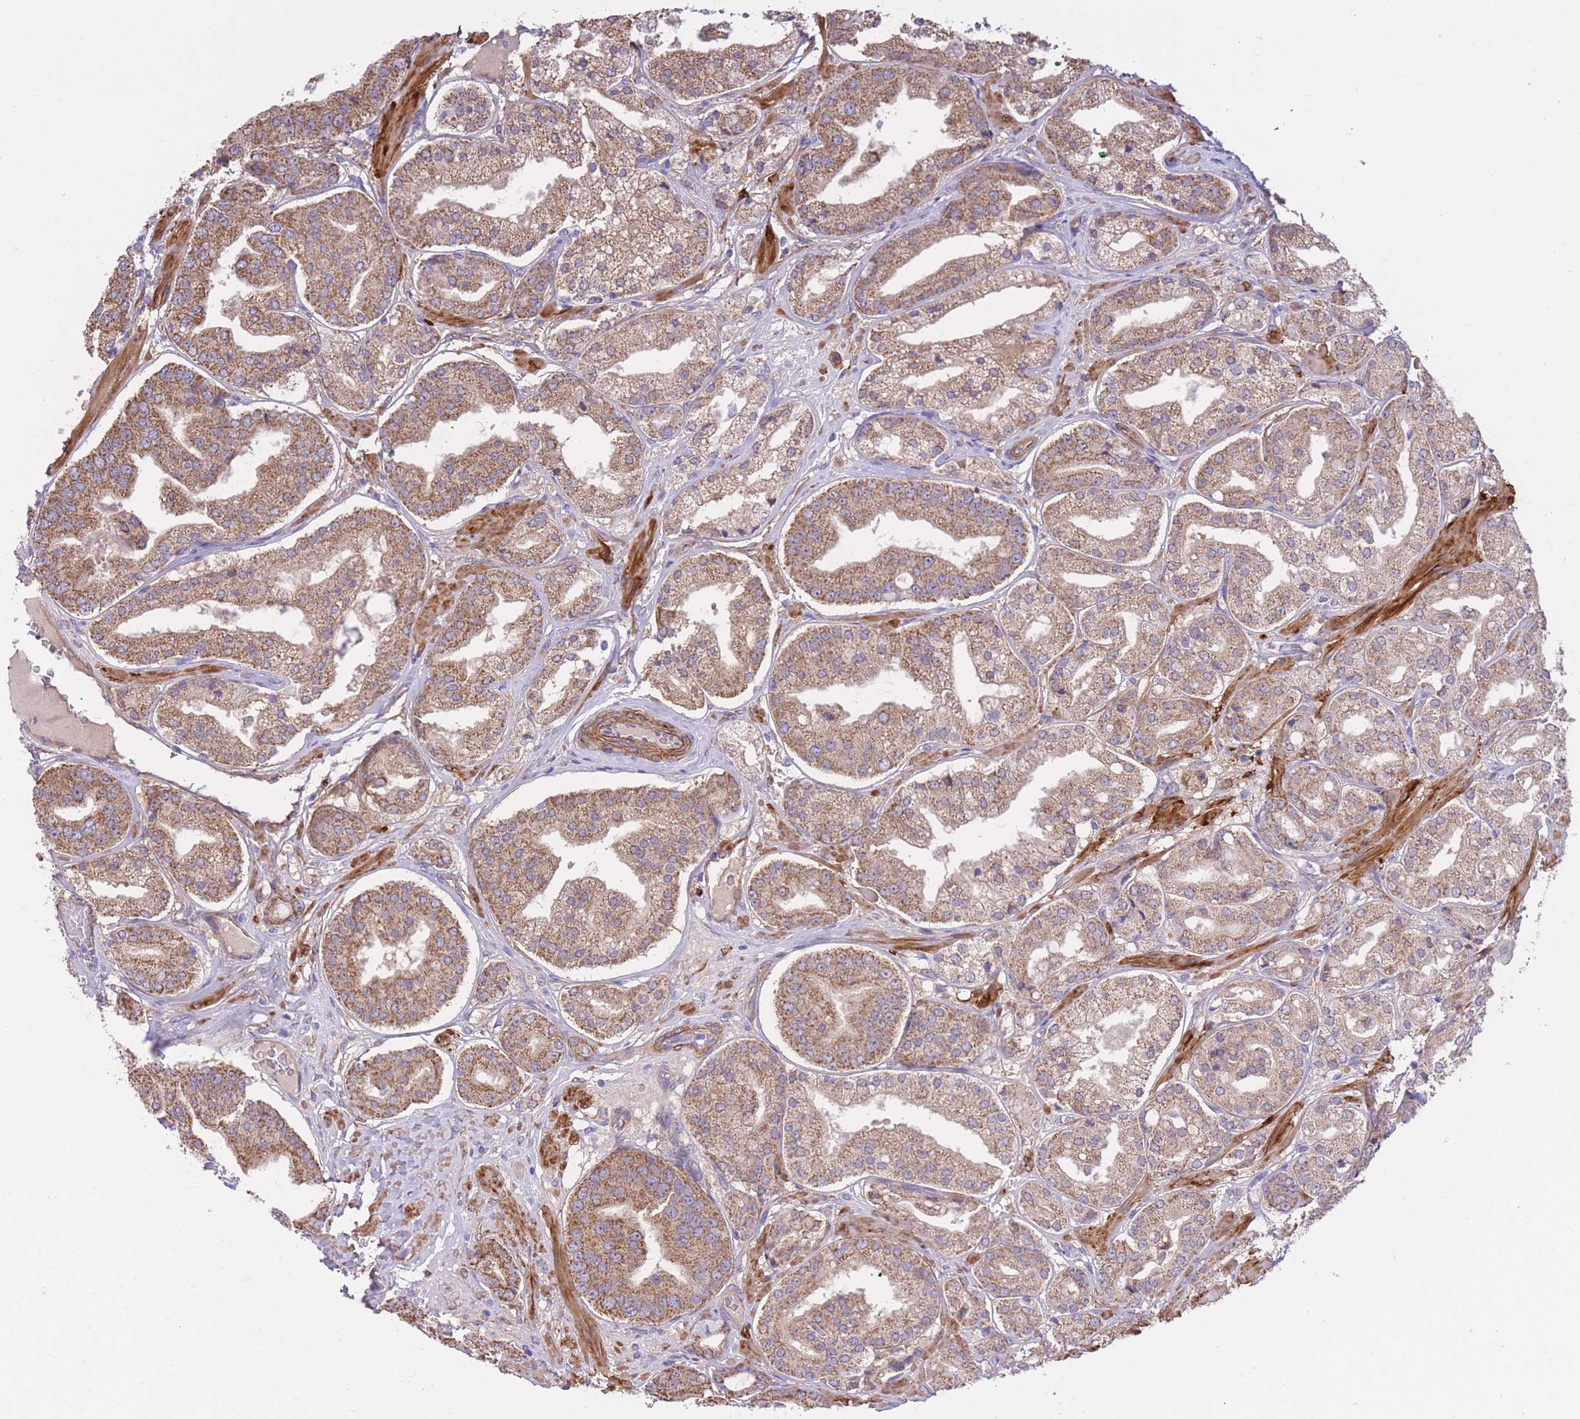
{"staining": {"intensity": "moderate", "quantity": ">75%", "location": "cytoplasmic/membranous"}, "tissue": "prostate cancer", "cell_type": "Tumor cells", "image_type": "cancer", "snomed": [{"axis": "morphology", "description": "Adenocarcinoma, High grade"}, {"axis": "topography", "description": "Prostate"}], "caption": "Brown immunohistochemical staining in adenocarcinoma (high-grade) (prostate) shows moderate cytoplasmic/membranous expression in approximately >75% of tumor cells.", "gene": "PGM1", "patient": {"sex": "male", "age": 63}}